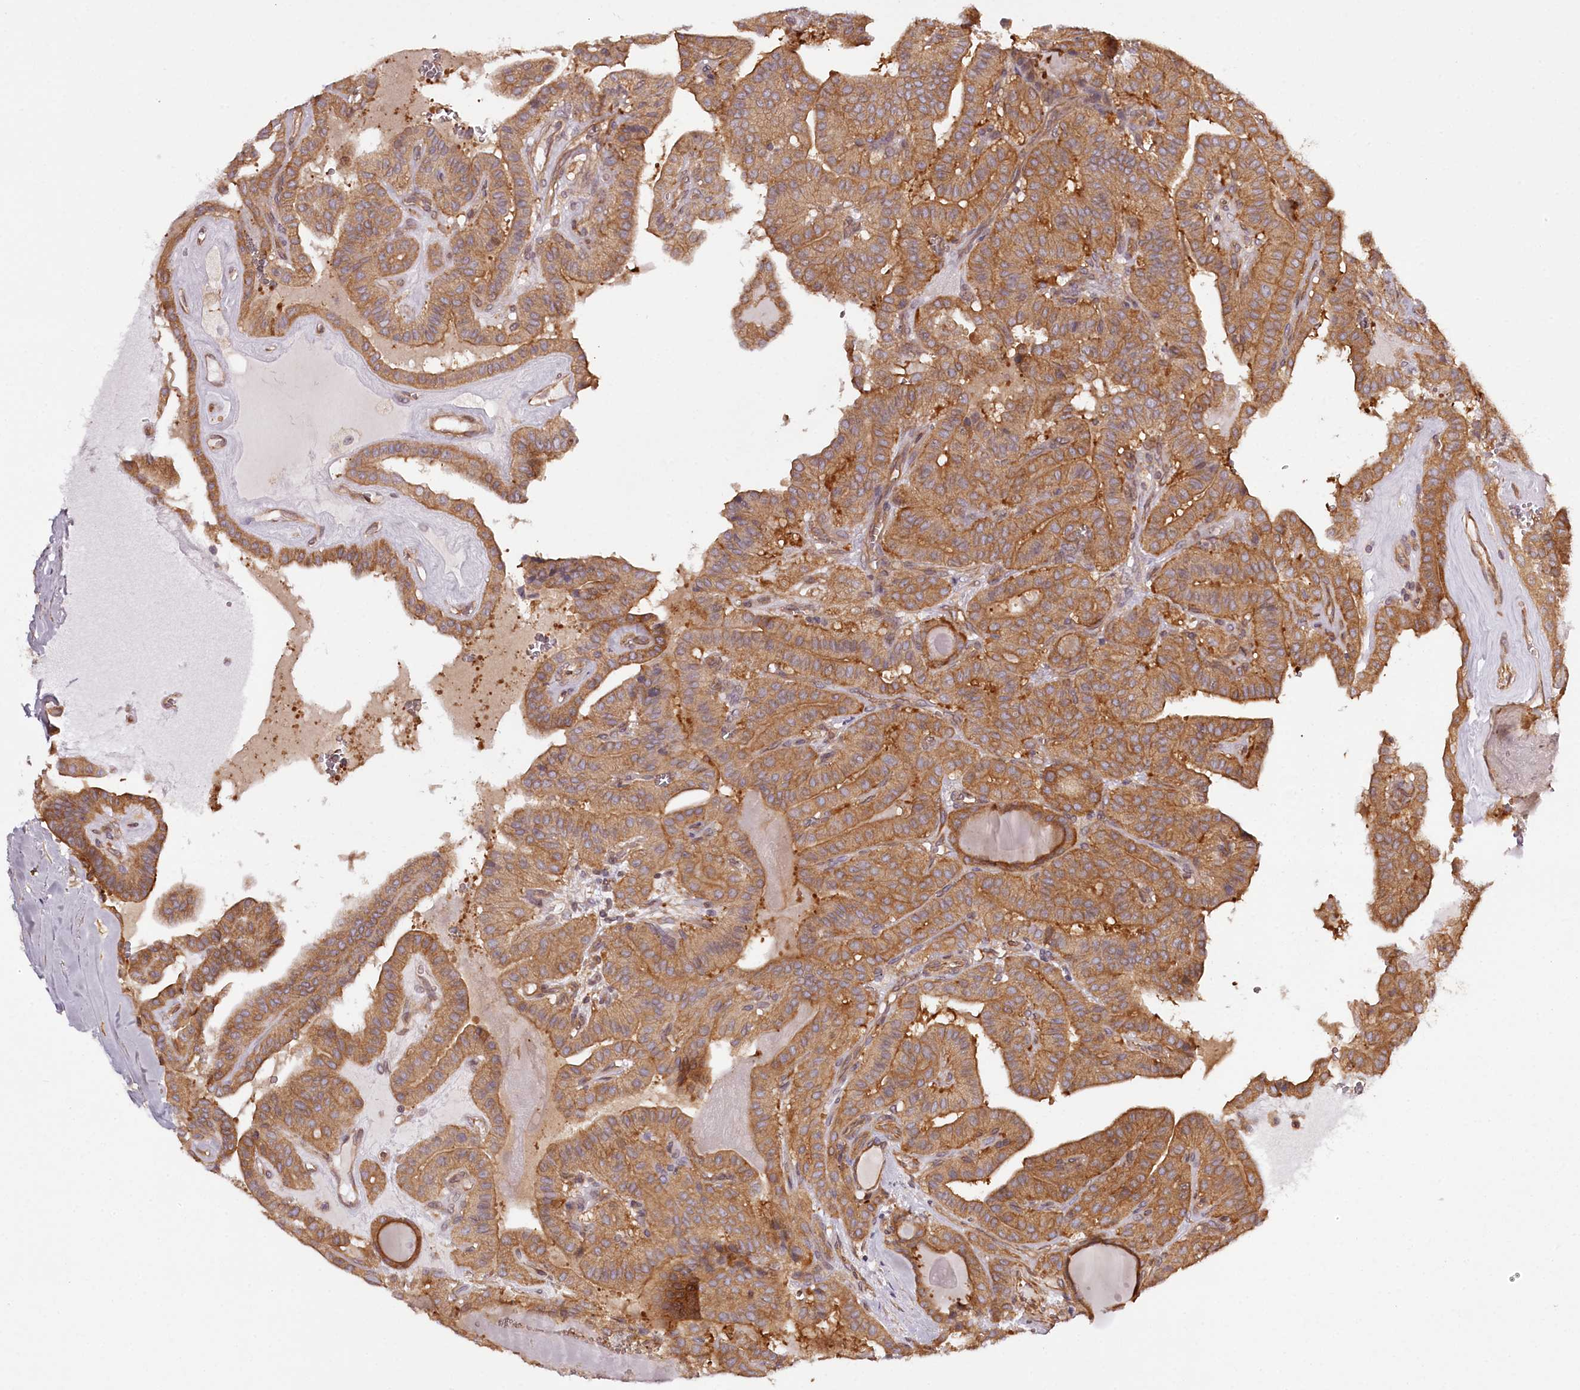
{"staining": {"intensity": "moderate", "quantity": ">75%", "location": "cytoplasmic/membranous"}, "tissue": "thyroid cancer", "cell_type": "Tumor cells", "image_type": "cancer", "snomed": [{"axis": "morphology", "description": "Papillary adenocarcinoma, NOS"}, {"axis": "topography", "description": "Thyroid gland"}], "caption": "About >75% of tumor cells in human thyroid cancer (papillary adenocarcinoma) exhibit moderate cytoplasmic/membranous protein staining as visualized by brown immunohistochemical staining.", "gene": "TARS1", "patient": {"sex": "male", "age": 52}}